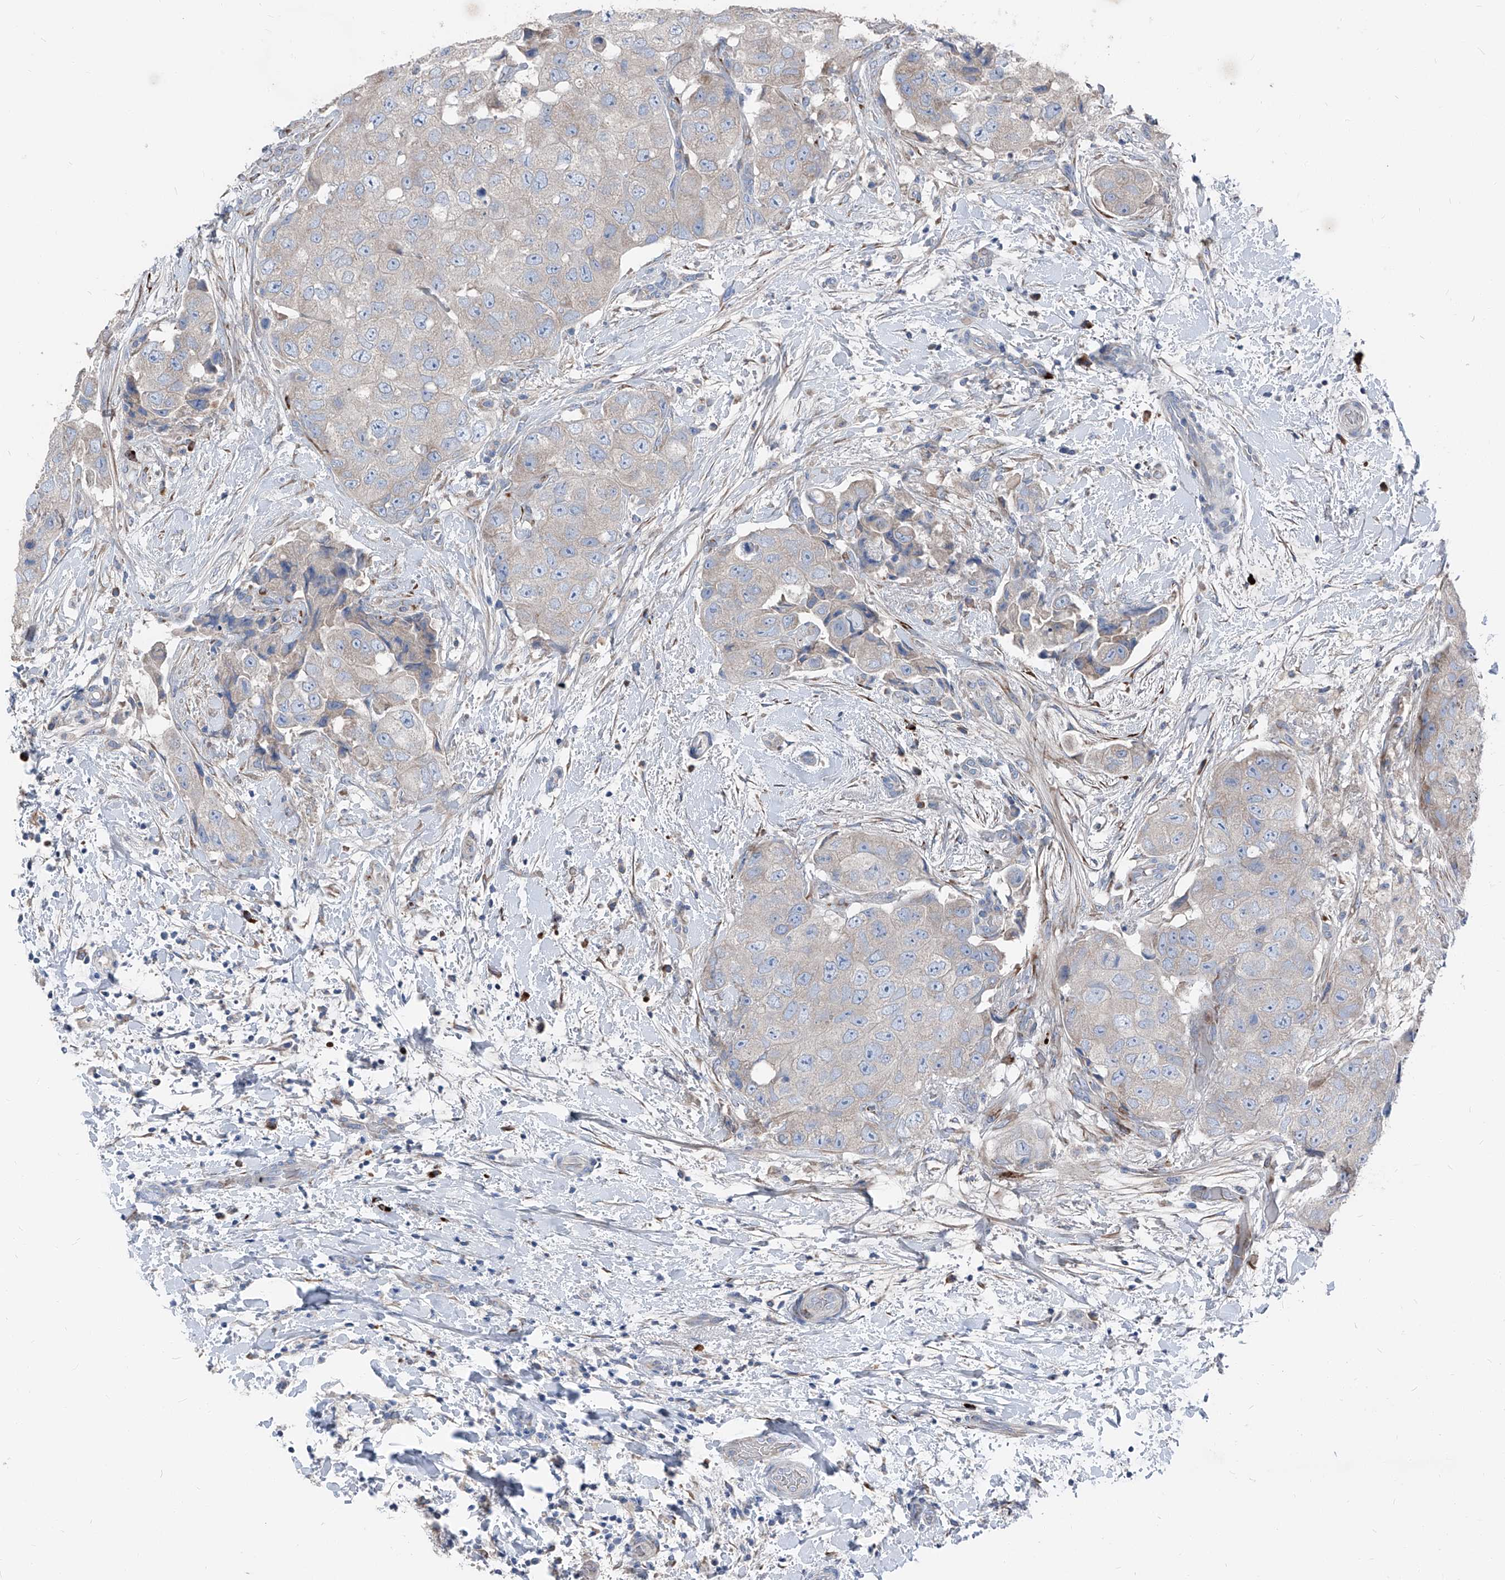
{"staining": {"intensity": "negative", "quantity": "none", "location": "none"}, "tissue": "breast cancer", "cell_type": "Tumor cells", "image_type": "cancer", "snomed": [{"axis": "morphology", "description": "Normal tissue, NOS"}, {"axis": "morphology", "description": "Duct carcinoma"}, {"axis": "topography", "description": "Breast"}], "caption": "Tumor cells show no significant staining in infiltrating ductal carcinoma (breast).", "gene": "IFI27", "patient": {"sex": "female", "age": 62}}